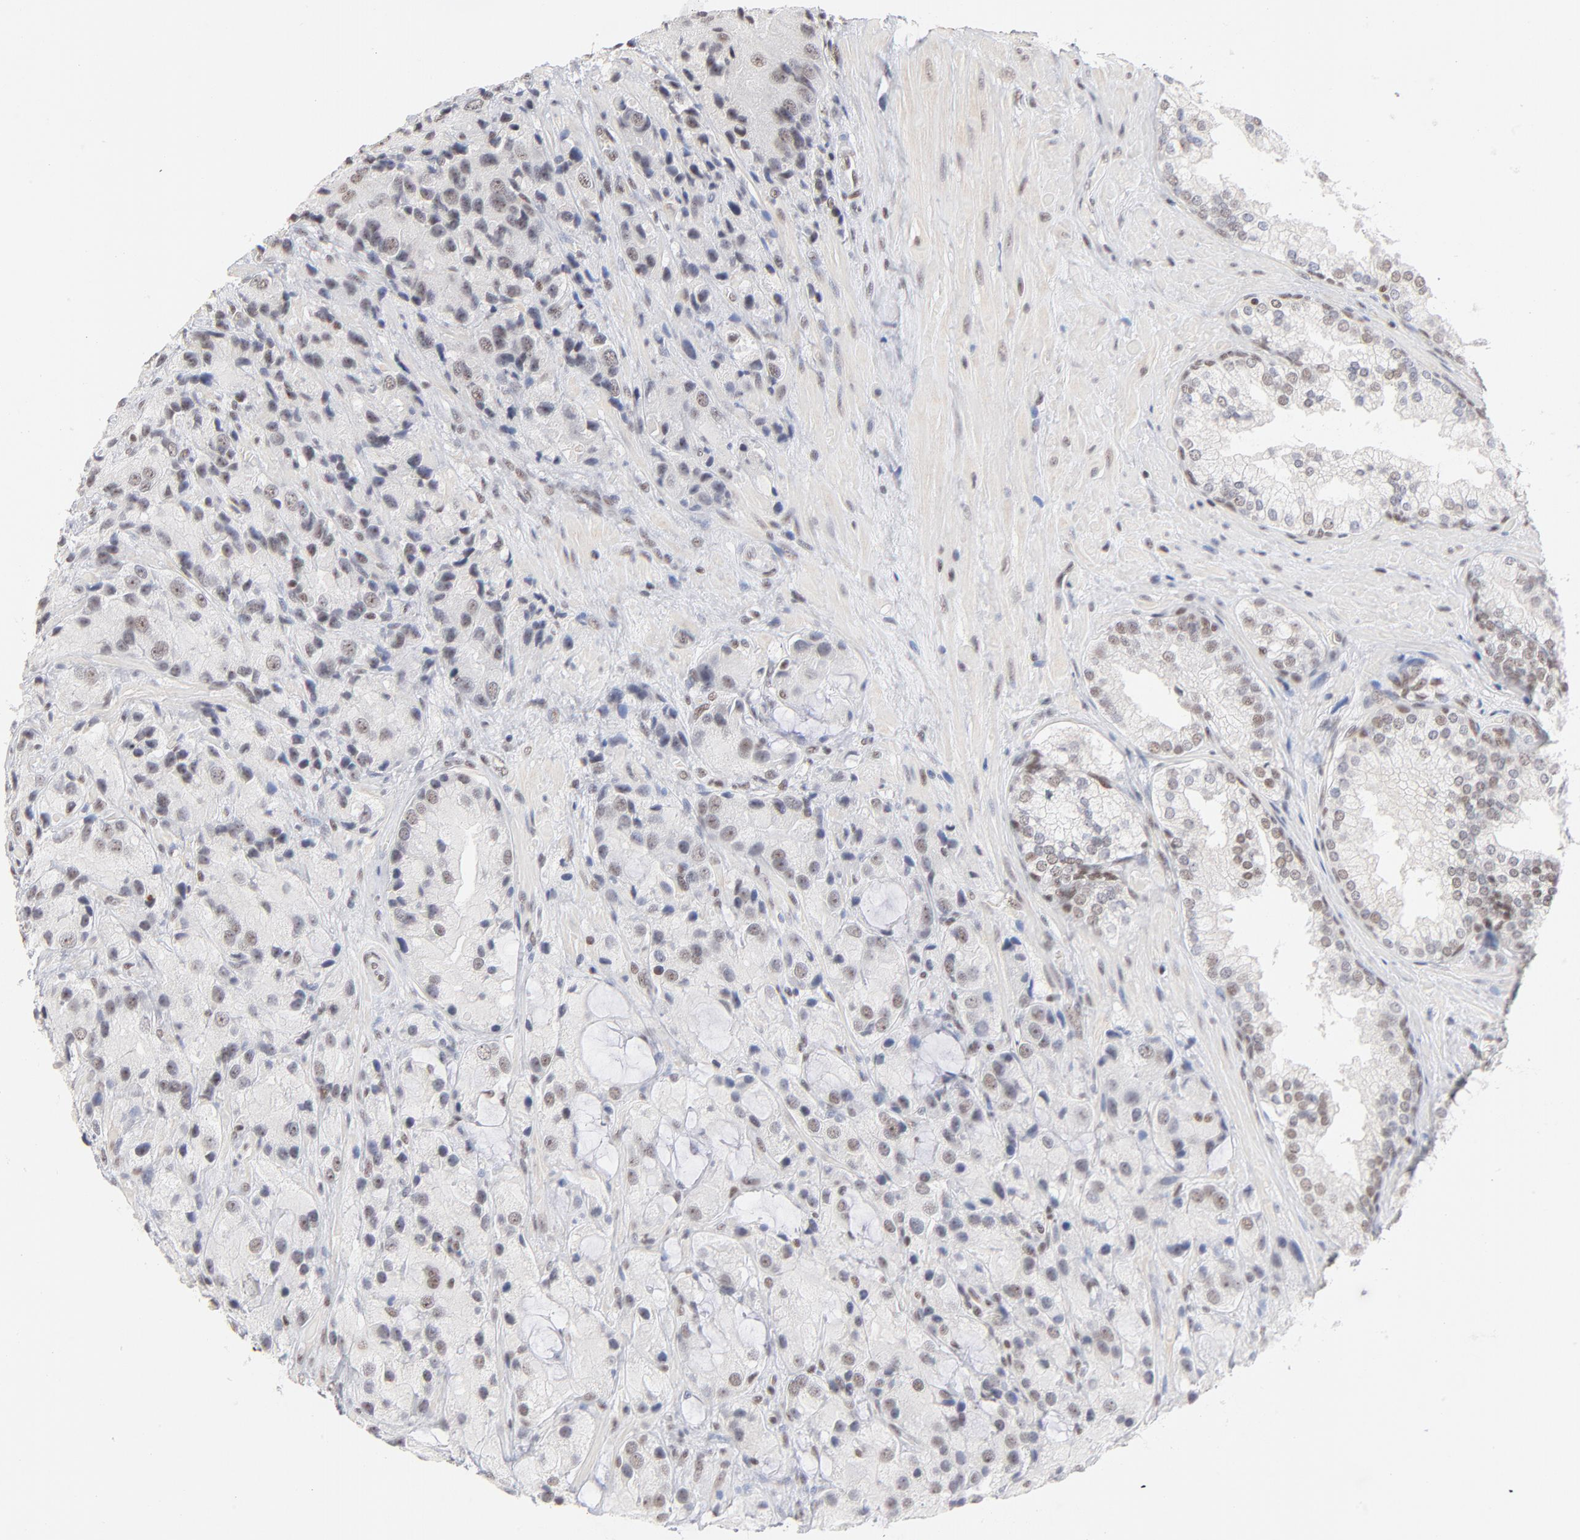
{"staining": {"intensity": "weak", "quantity": "25%-75%", "location": "nuclear"}, "tissue": "prostate cancer", "cell_type": "Tumor cells", "image_type": "cancer", "snomed": [{"axis": "morphology", "description": "Adenocarcinoma, High grade"}, {"axis": "topography", "description": "Prostate"}], "caption": "The immunohistochemical stain shows weak nuclear staining in tumor cells of prostate cancer tissue. The staining was performed using DAB to visualize the protein expression in brown, while the nuclei were stained in blue with hematoxylin (Magnification: 20x).", "gene": "ZNF143", "patient": {"sex": "male", "age": 70}}